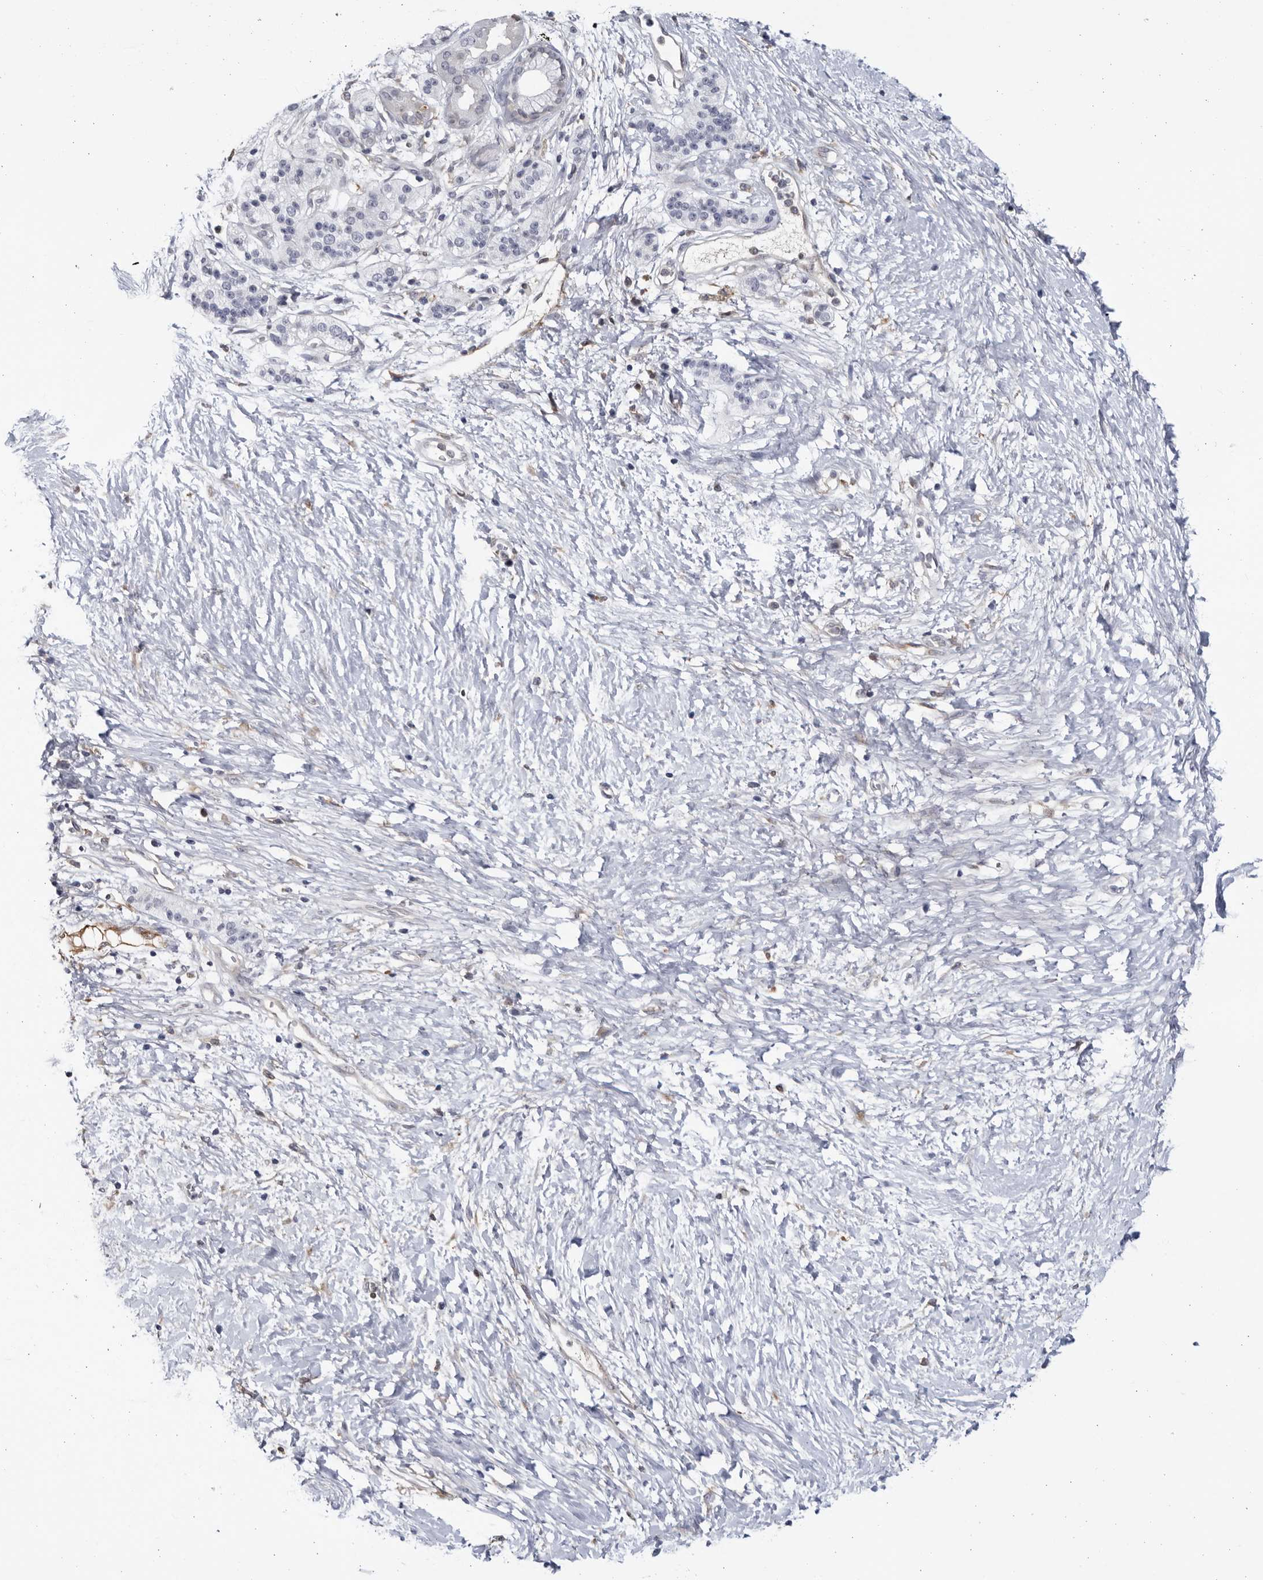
{"staining": {"intensity": "negative", "quantity": "none", "location": "none"}, "tissue": "pancreatic cancer", "cell_type": "Tumor cells", "image_type": "cancer", "snomed": [{"axis": "morphology", "description": "Adenocarcinoma, NOS"}, {"axis": "topography", "description": "Pancreas"}], "caption": "Micrograph shows no significant protein positivity in tumor cells of pancreatic adenocarcinoma.", "gene": "BMP2K", "patient": {"sex": "male", "age": 50}}